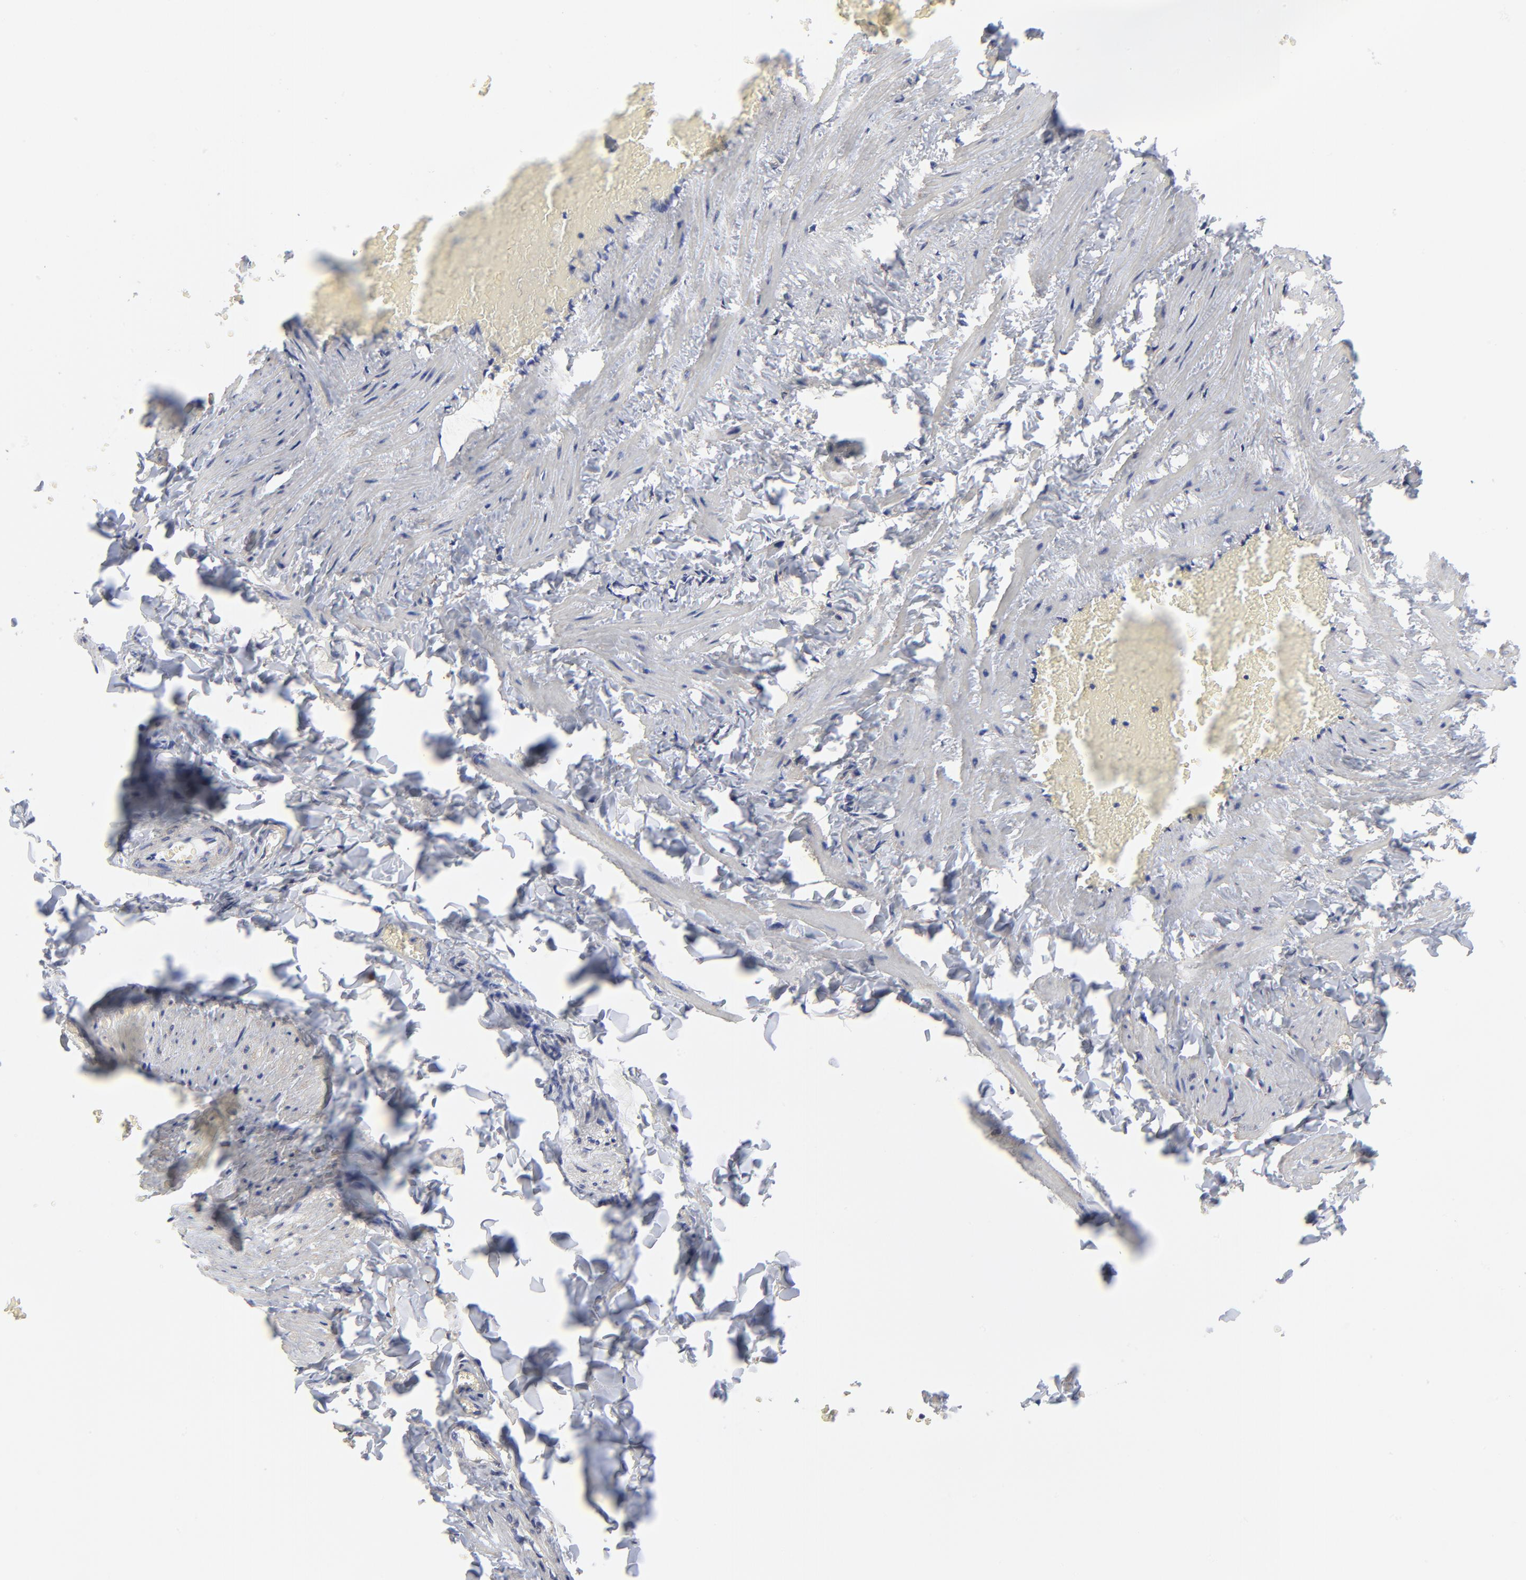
{"staining": {"intensity": "moderate", "quantity": "<25%", "location": "cytoplasmic/membranous"}, "tissue": "adipose tissue", "cell_type": "Adipocytes", "image_type": "normal", "snomed": [{"axis": "morphology", "description": "Normal tissue, NOS"}, {"axis": "topography", "description": "Vascular tissue"}], "caption": "Adipocytes exhibit moderate cytoplasmic/membranous positivity in approximately <25% of cells in unremarkable adipose tissue.", "gene": "ELP2", "patient": {"sex": "male", "age": 41}}